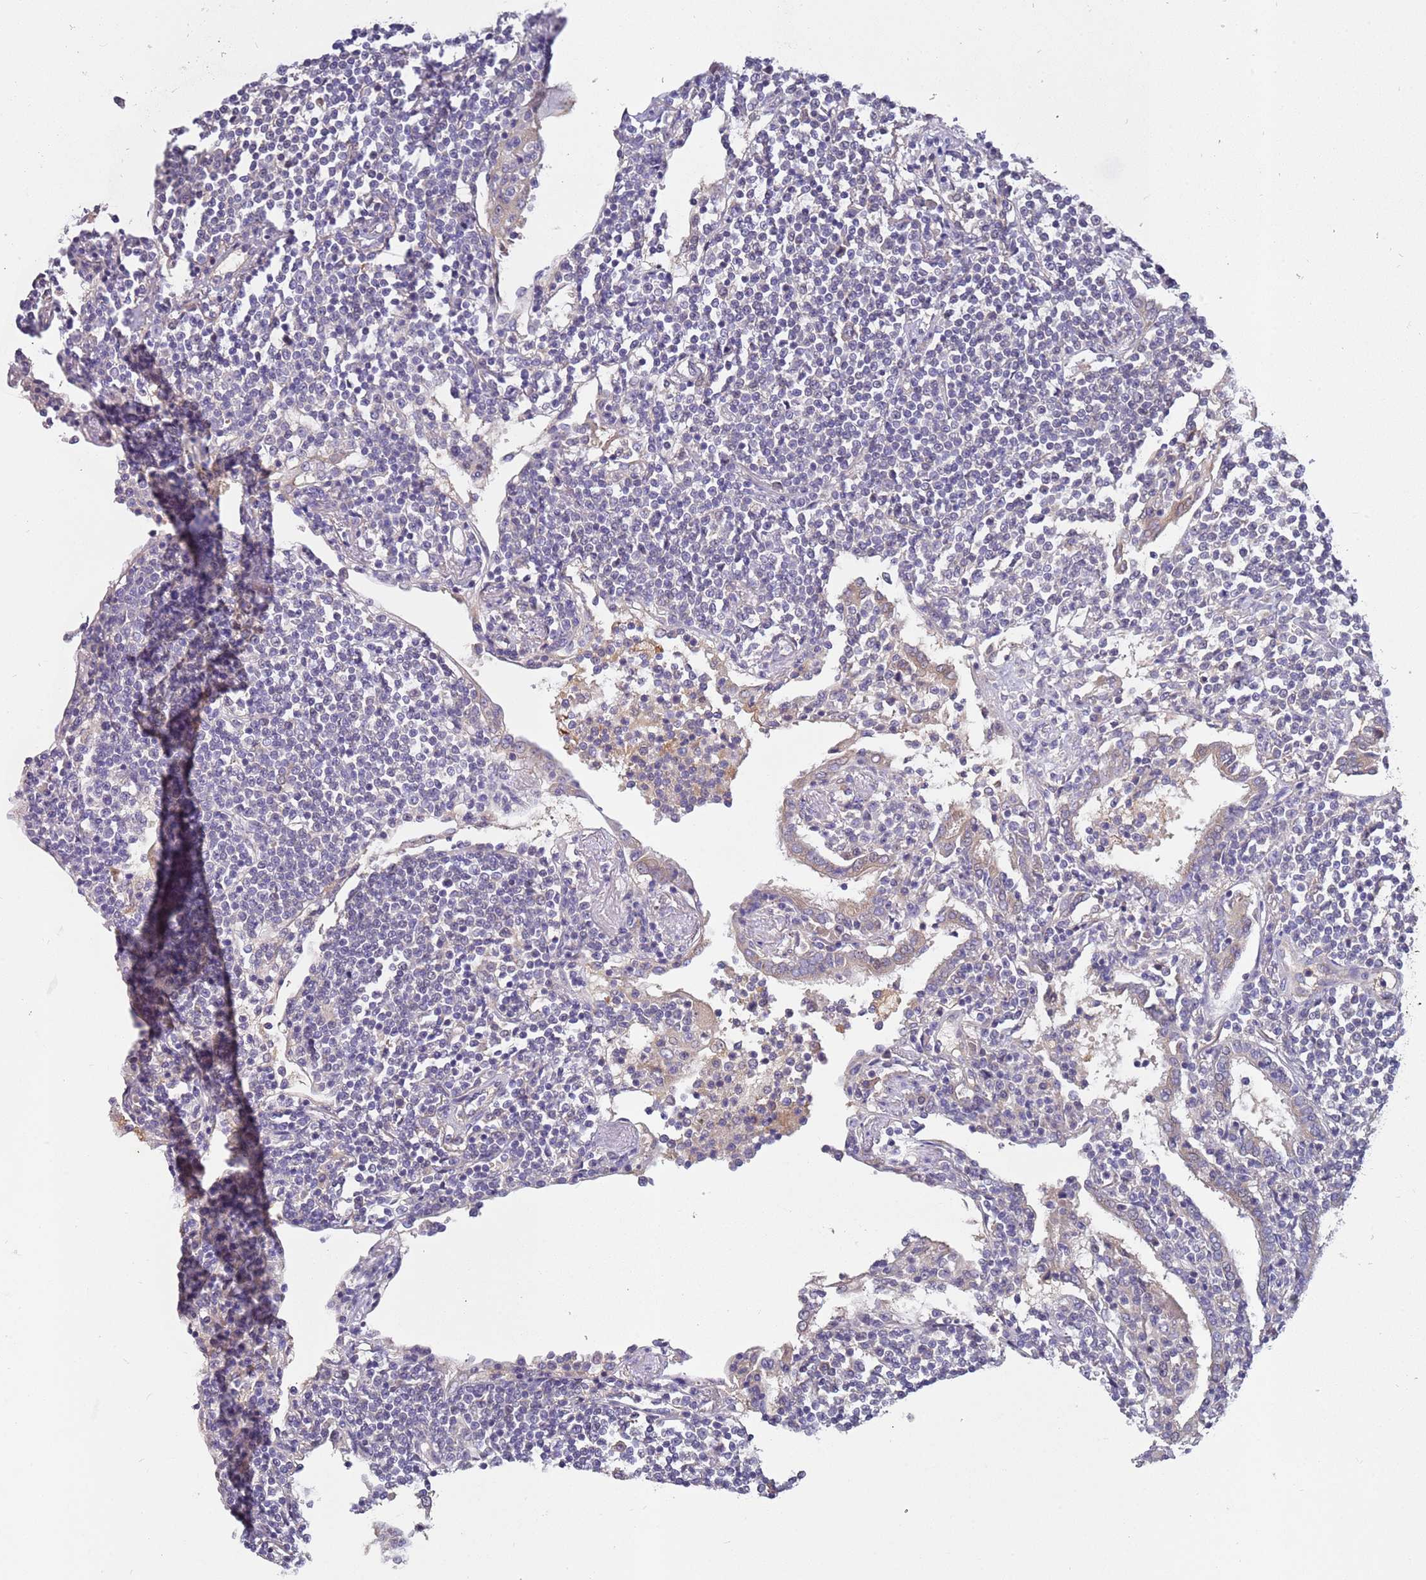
{"staining": {"intensity": "negative", "quantity": "none", "location": "none"}, "tissue": "lymphoma", "cell_type": "Tumor cells", "image_type": "cancer", "snomed": [{"axis": "morphology", "description": "Malignant lymphoma, non-Hodgkin's type, Low grade"}, {"axis": "topography", "description": "Lung"}], "caption": "Tumor cells show no significant staining in low-grade malignant lymphoma, non-Hodgkin's type.", "gene": "CABYR", "patient": {"sex": "female", "age": 71}}